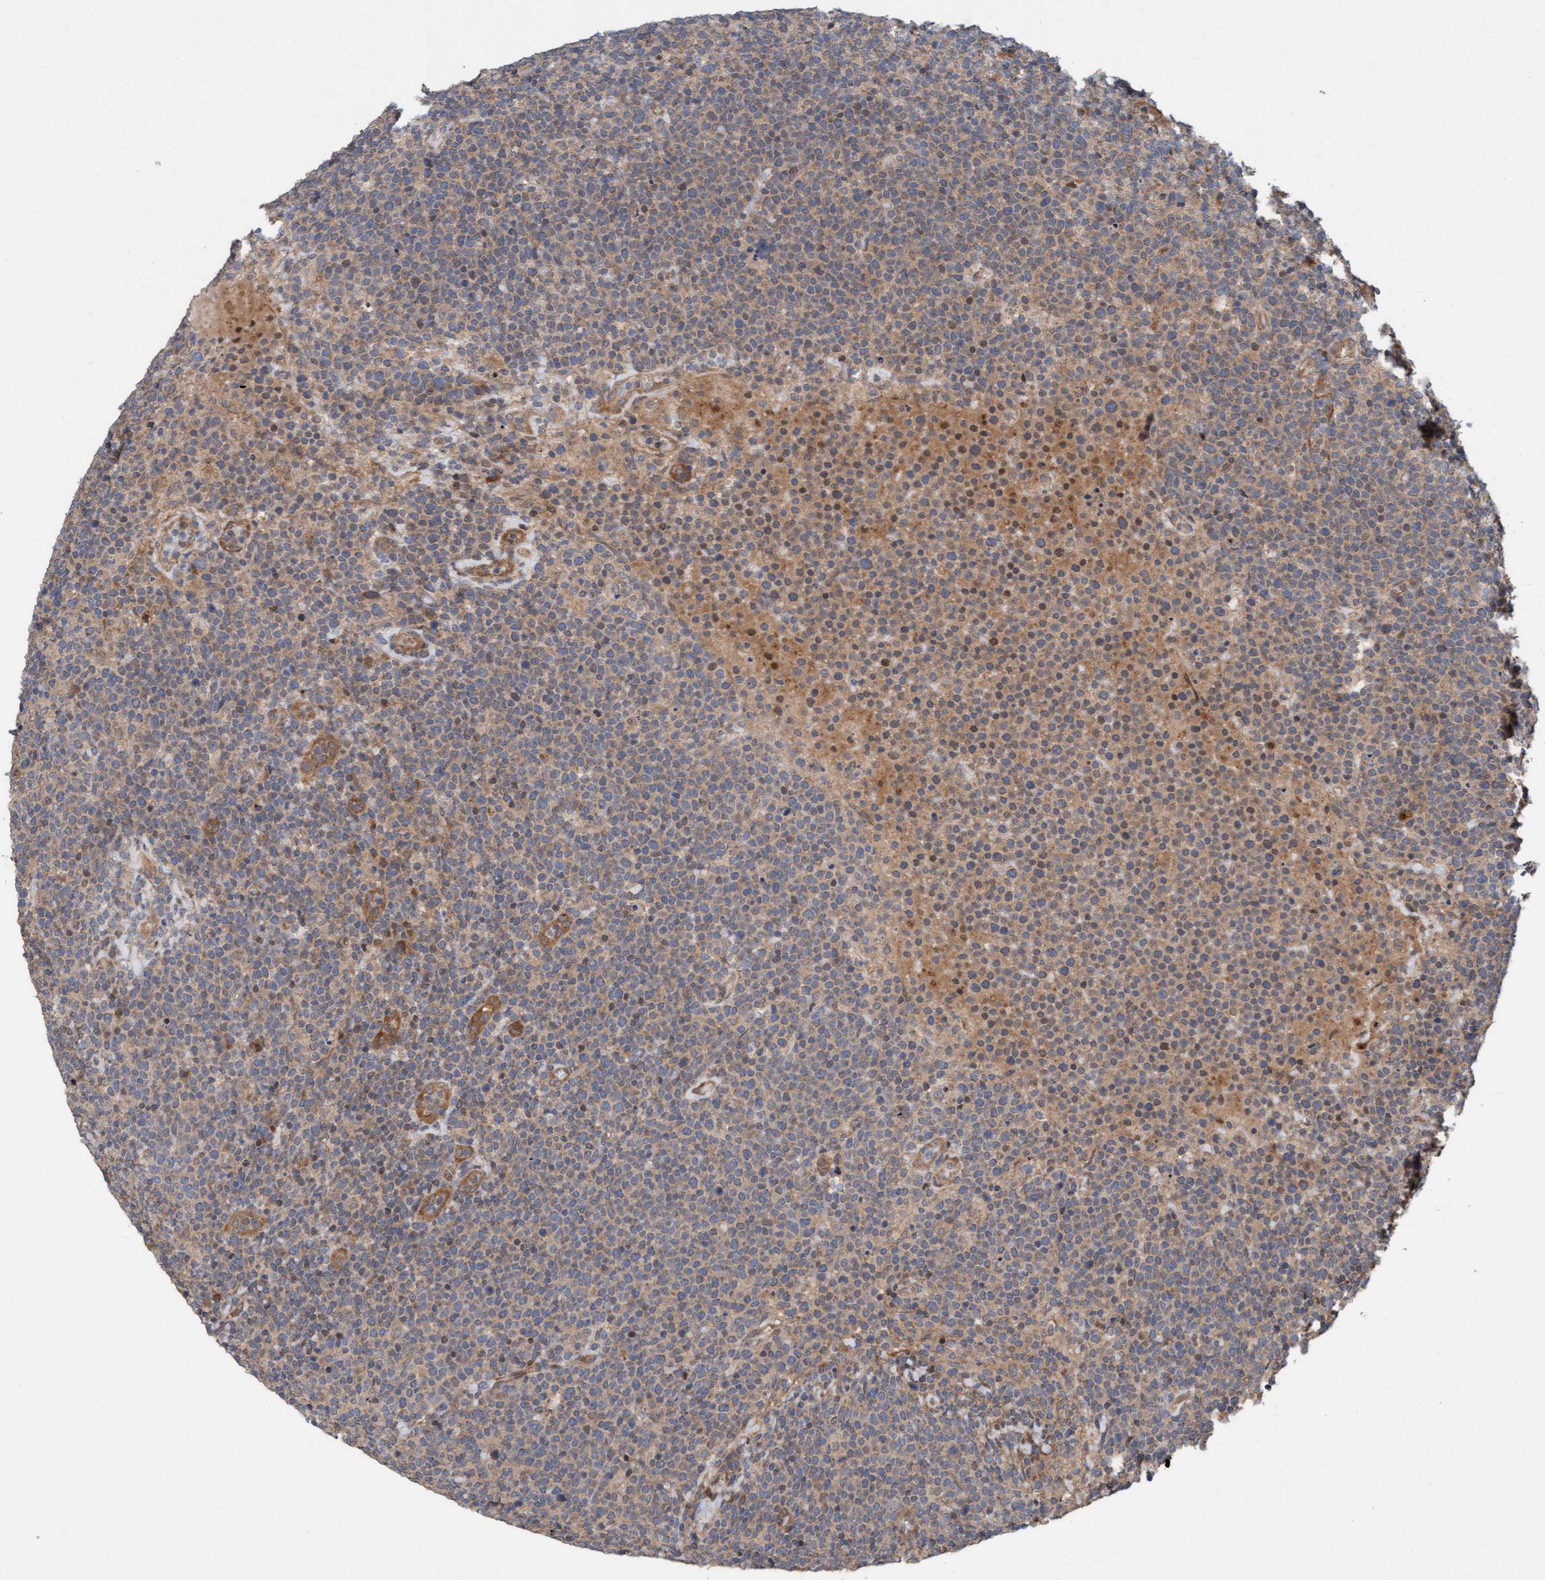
{"staining": {"intensity": "weak", "quantity": ">75%", "location": "cytoplasmic/membranous"}, "tissue": "lymphoma", "cell_type": "Tumor cells", "image_type": "cancer", "snomed": [{"axis": "morphology", "description": "Malignant lymphoma, non-Hodgkin's type, High grade"}, {"axis": "topography", "description": "Lymph node"}], "caption": "Human lymphoma stained with a brown dye shows weak cytoplasmic/membranous positive staining in approximately >75% of tumor cells.", "gene": "MLXIP", "patient": {"sex": "male", "age": 61}}